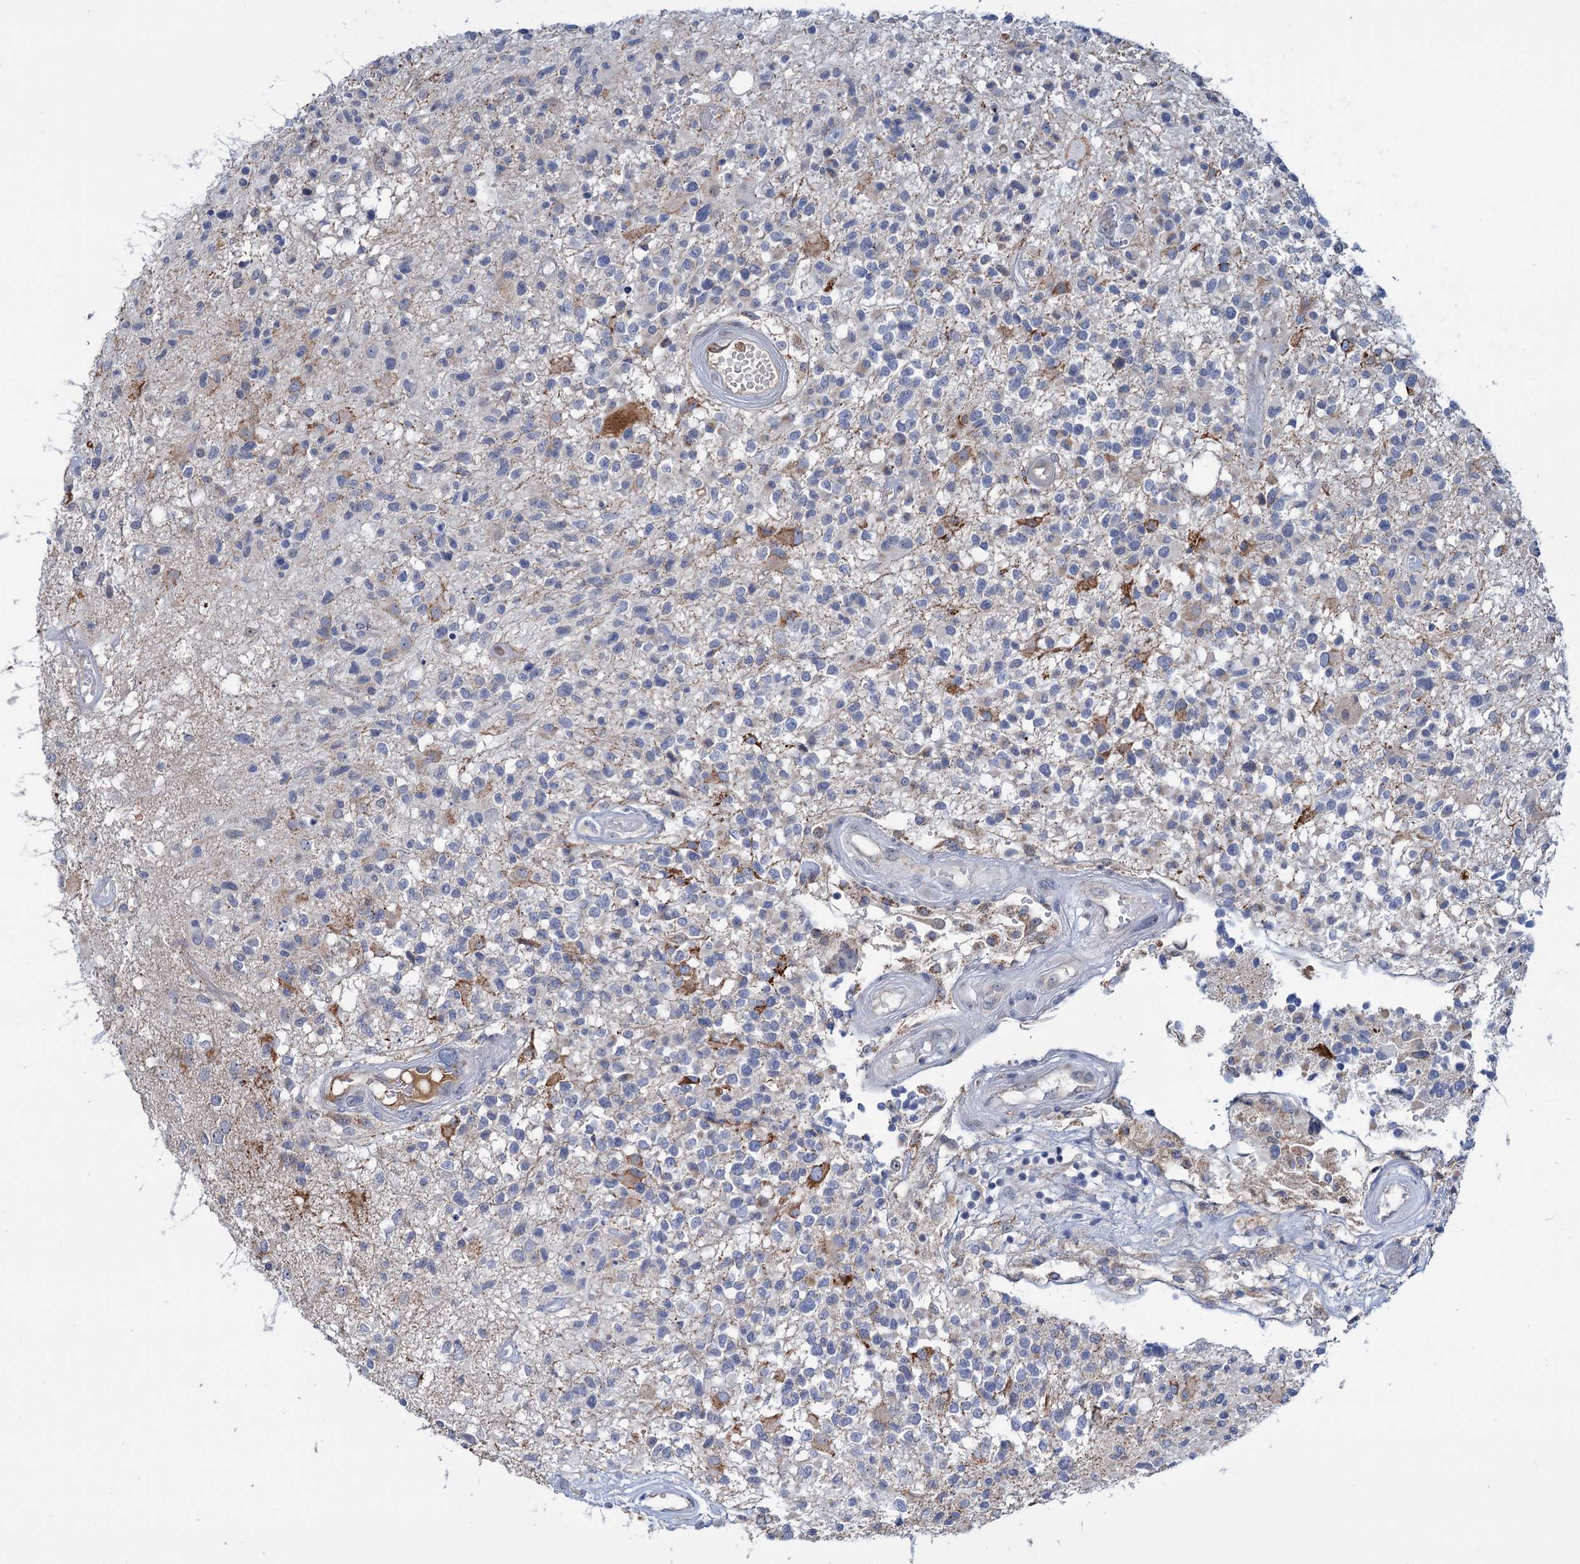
{"staining": {"intensity": "negative", "quantity": "none", "location": "none"}, "tissue": "glioma", "cell_type": "Tumor cells", "image_type": "cancer", "snomed": [{"axis": "morphology", "description": "Glioma, malignant, High grade"}, {"axis": "morphology", "description": "Glioblastoma, NOS"}, {"axis": "topography", "description": "Brain"}], "caption": "Micrograph shows no protein expression in tumor cells of glioma tissue.", "gene": "LPIN1", "patient": {"sex": "male", "age": 60}}